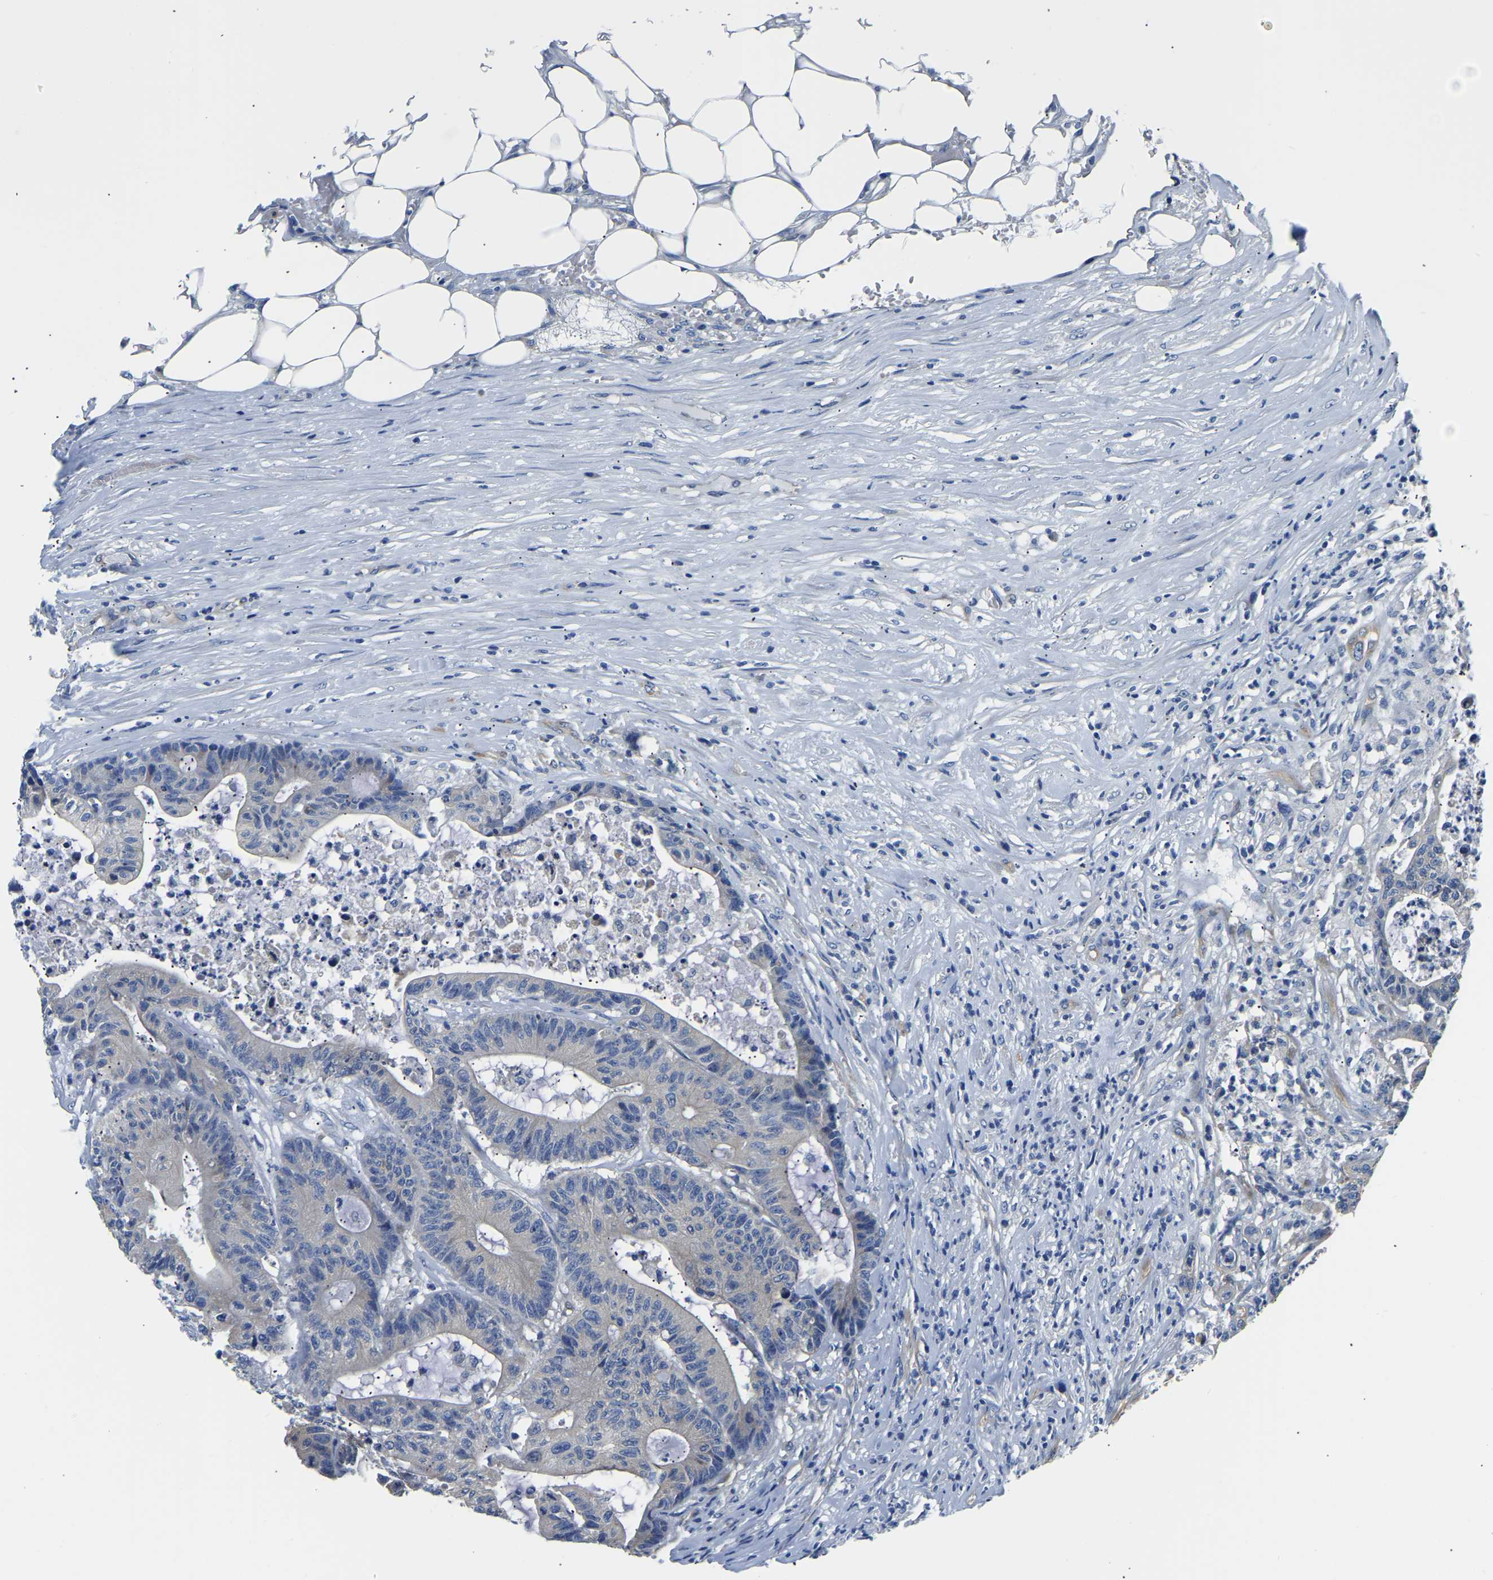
{"staining": {"intensity": "negative", "quantity": "none", "location": "none"}, "tissue": "colorectal cancer", "cell_type": "Tumor cells", "image_type": "cancer", "snomed": [{"axis": "morphology", "description": "Adenocarcinoma, NOS"}, {"axis": "topography", "description": "Colon"}], "caption": "The image shows no significant expression in tumor cells of colorectal adenocarcinoma. Brightfield microscopy of immunohistochemistry (IHC) stained with DAB (3,3'-diaminobenzidine) (brown) and hematoxylin (blue), captured at high magnification.", "gene": "CSDE1", "patient": {"sex": "female", "age": 84}}